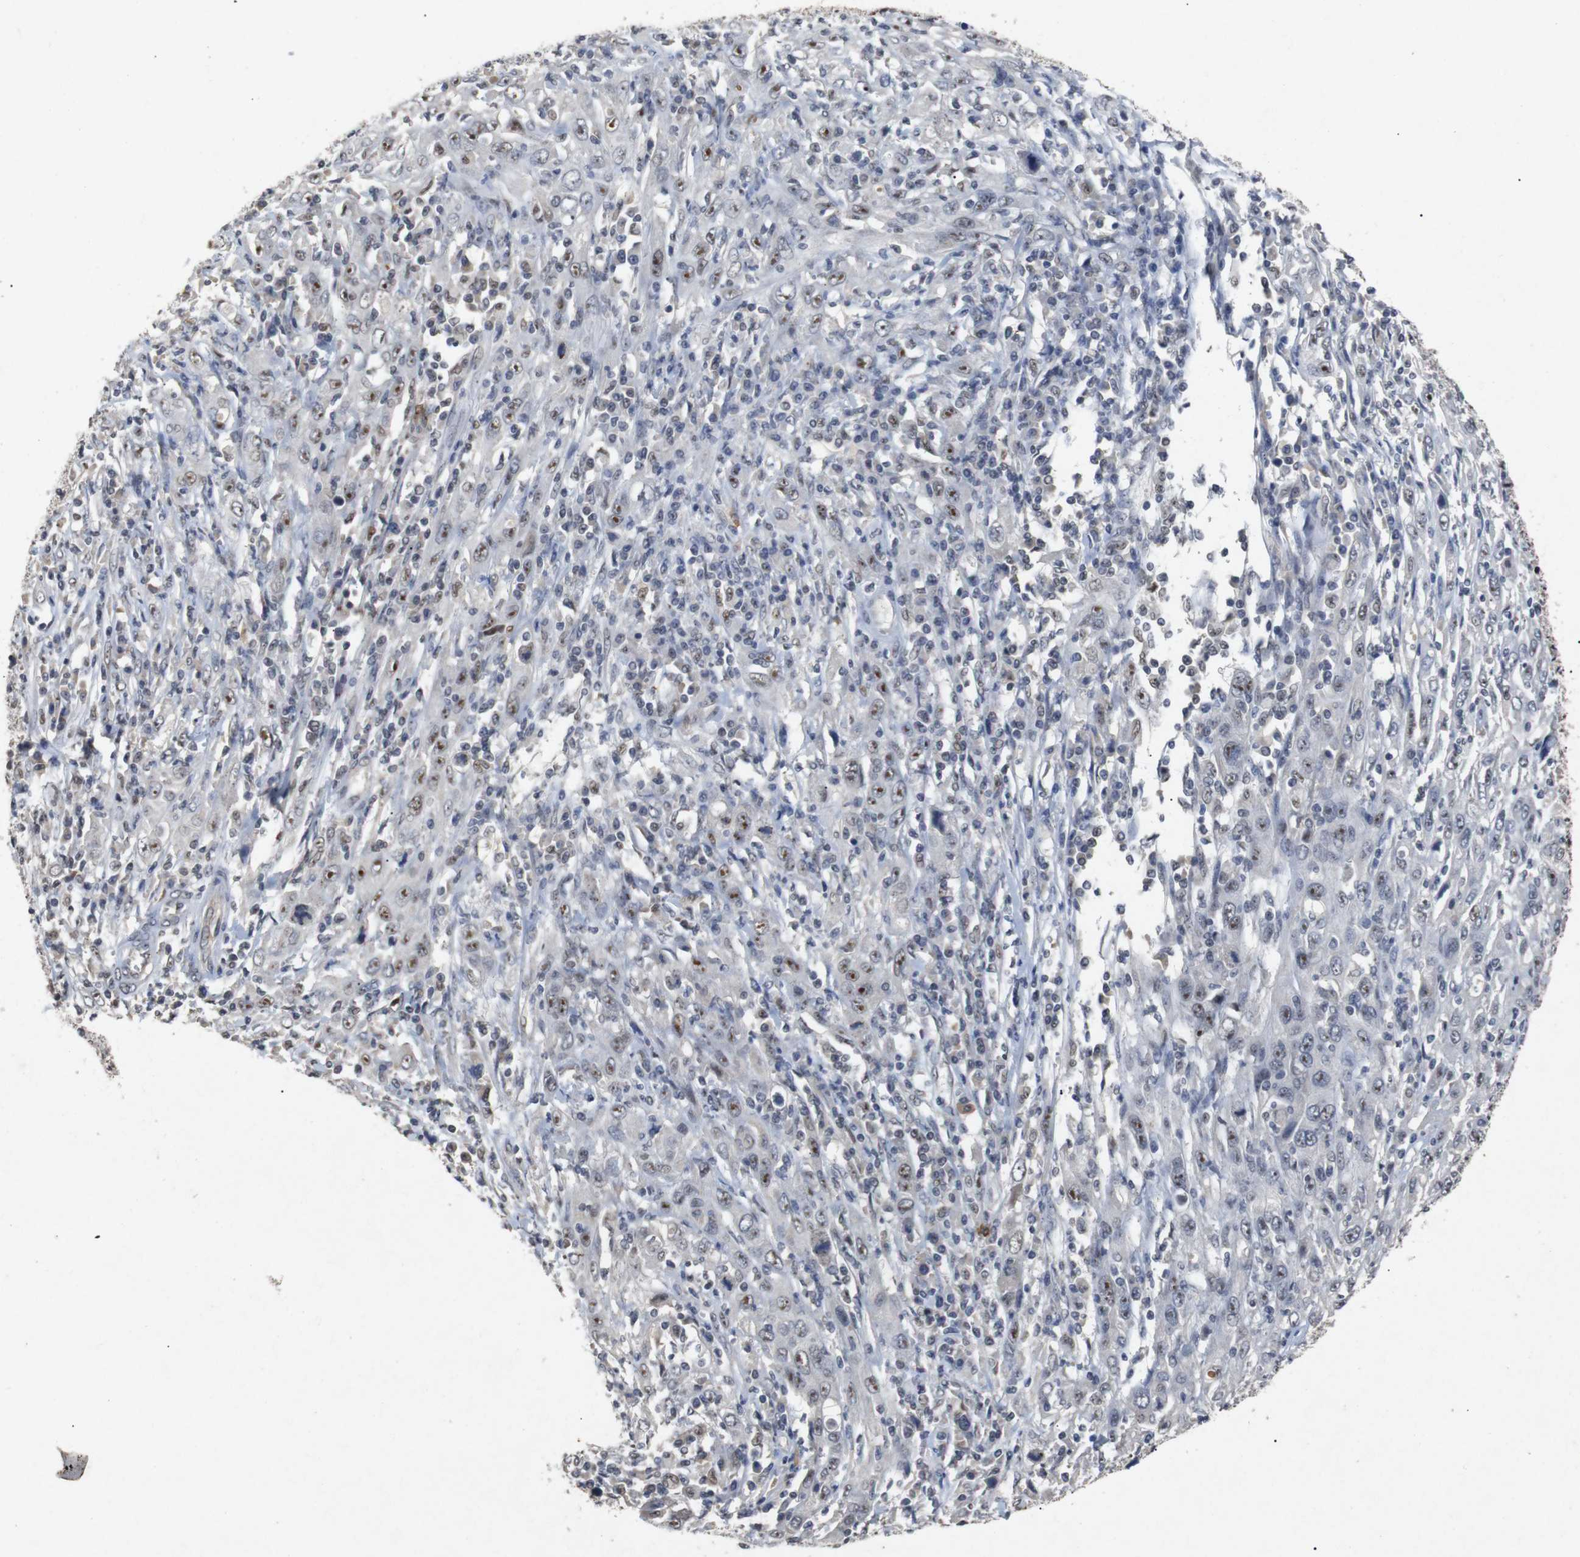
{"staining": {"intensity": "moderate", "quantity": ">75%", "location": "nuclear"}, "tissue": "cervical cancer", "cell_type": "Tumor cells", "image_type": "cancer", "snomed": [{"axis": "morphology", "description": "Squamous cell carcinoma, NOS"}, {"axis": "topography", "description": "Cervix"}], "caption": "This image shows cervical squamous cell carcinoma stained with IHC to label a protein in brown. The nuclear of tumor cells show moderate positivity for the protein. Nuclei are counter-stained blue.", "gene": "PARN", "patient": {"sex": "female", "age": 46}}